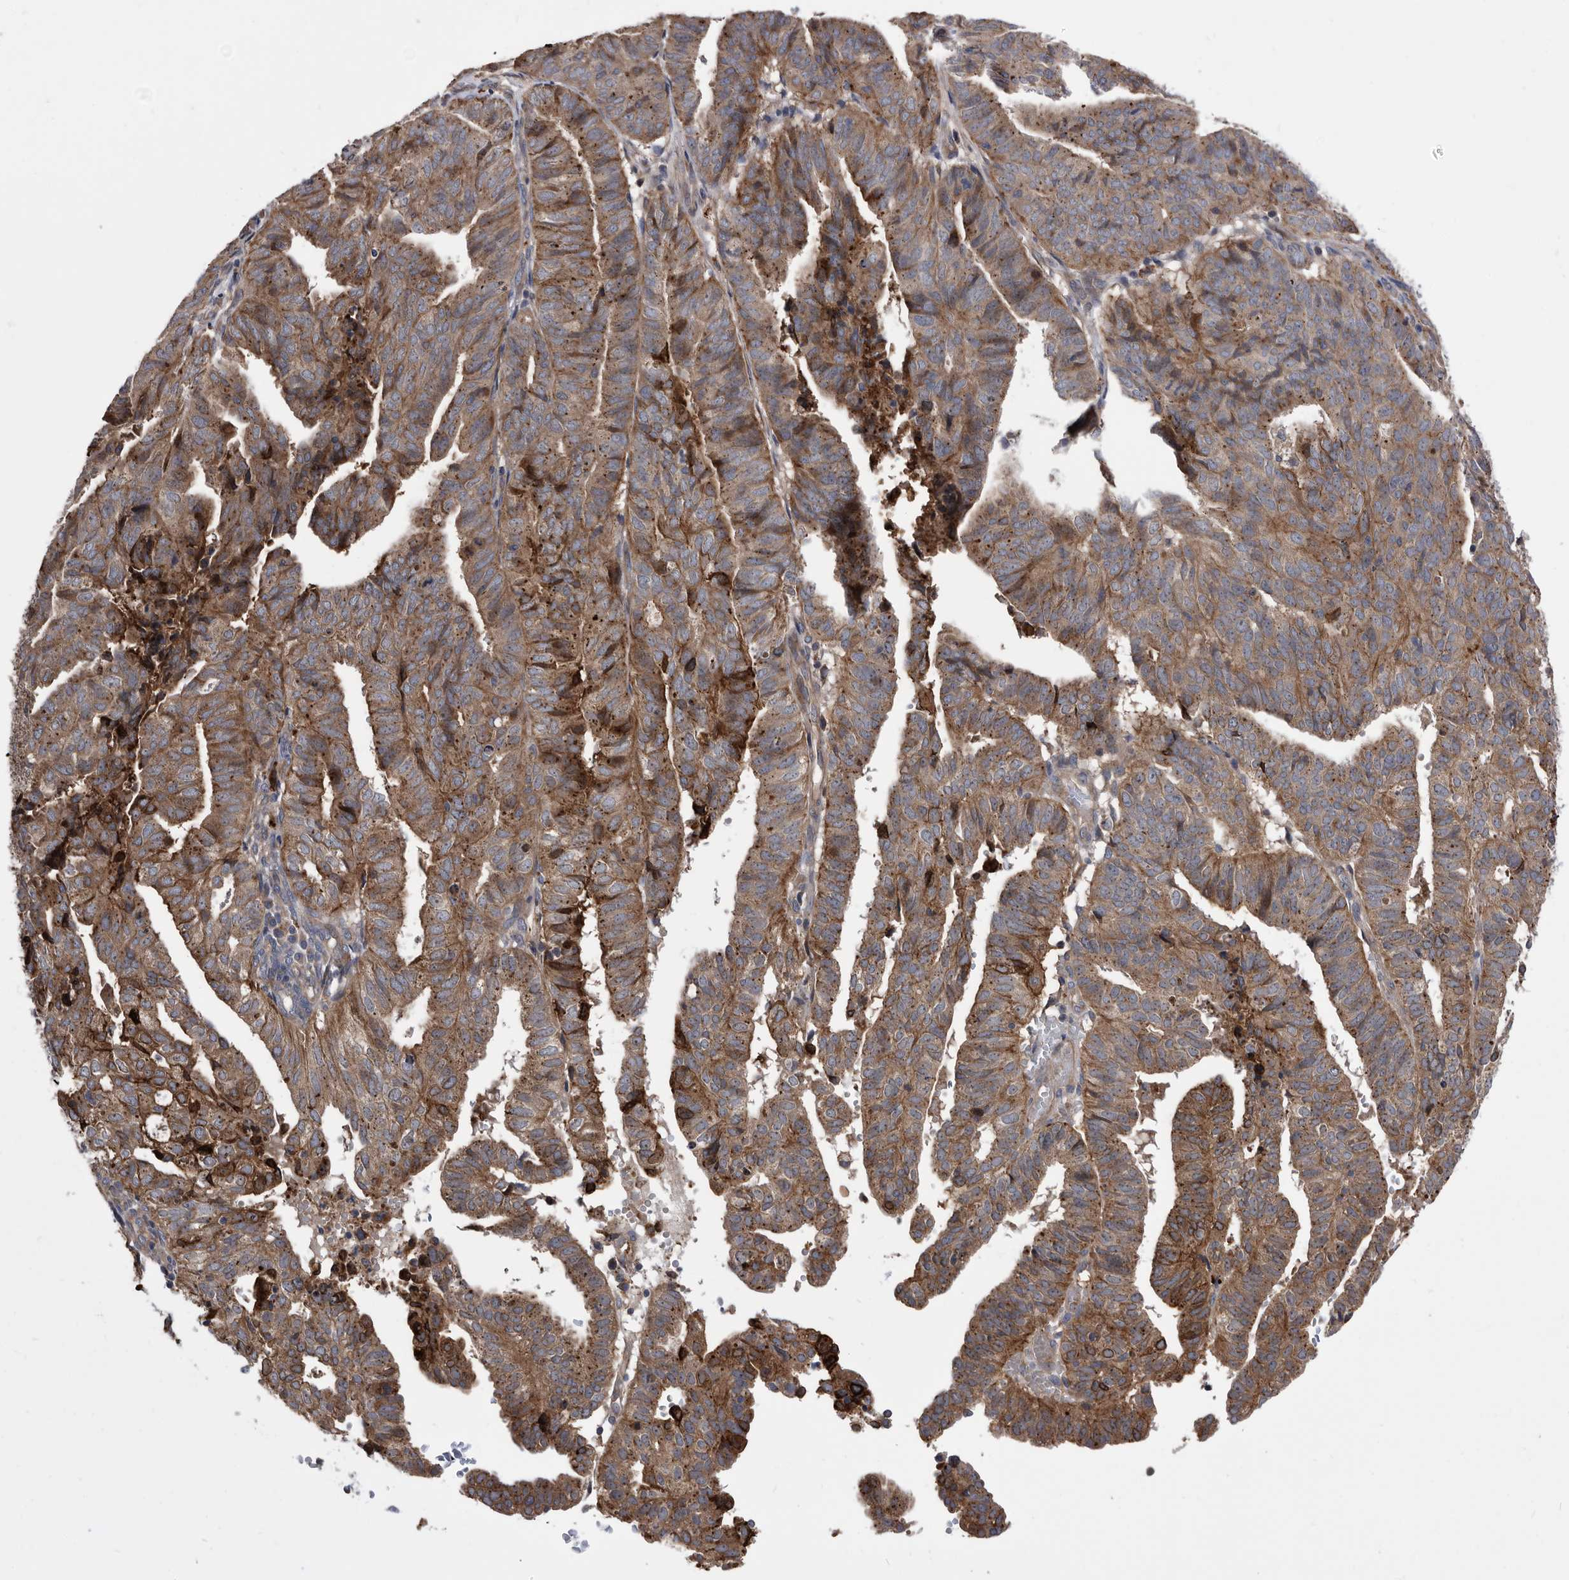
{"staining": {"intensity": "moderate", "quantity": ">75%", "location": "cytoplasmic/membranous"}, "tissue": "endometrial cancer", "cell_type": "Tumor cells", "image_type": "cancer", "snomed": [{"axis": "morphology", "description": "Adenocarcinoma, NOS"}, {"axis": "topography", "description": "Uterus"}], "caption": "A micrograph of endometrial cancer stained for a protein demonstrates moderate cytoplasmic/membranous brown staining in tumor cells.", "gene": "BAIAP3", "patient": {"sex": "female", "age": 77}}